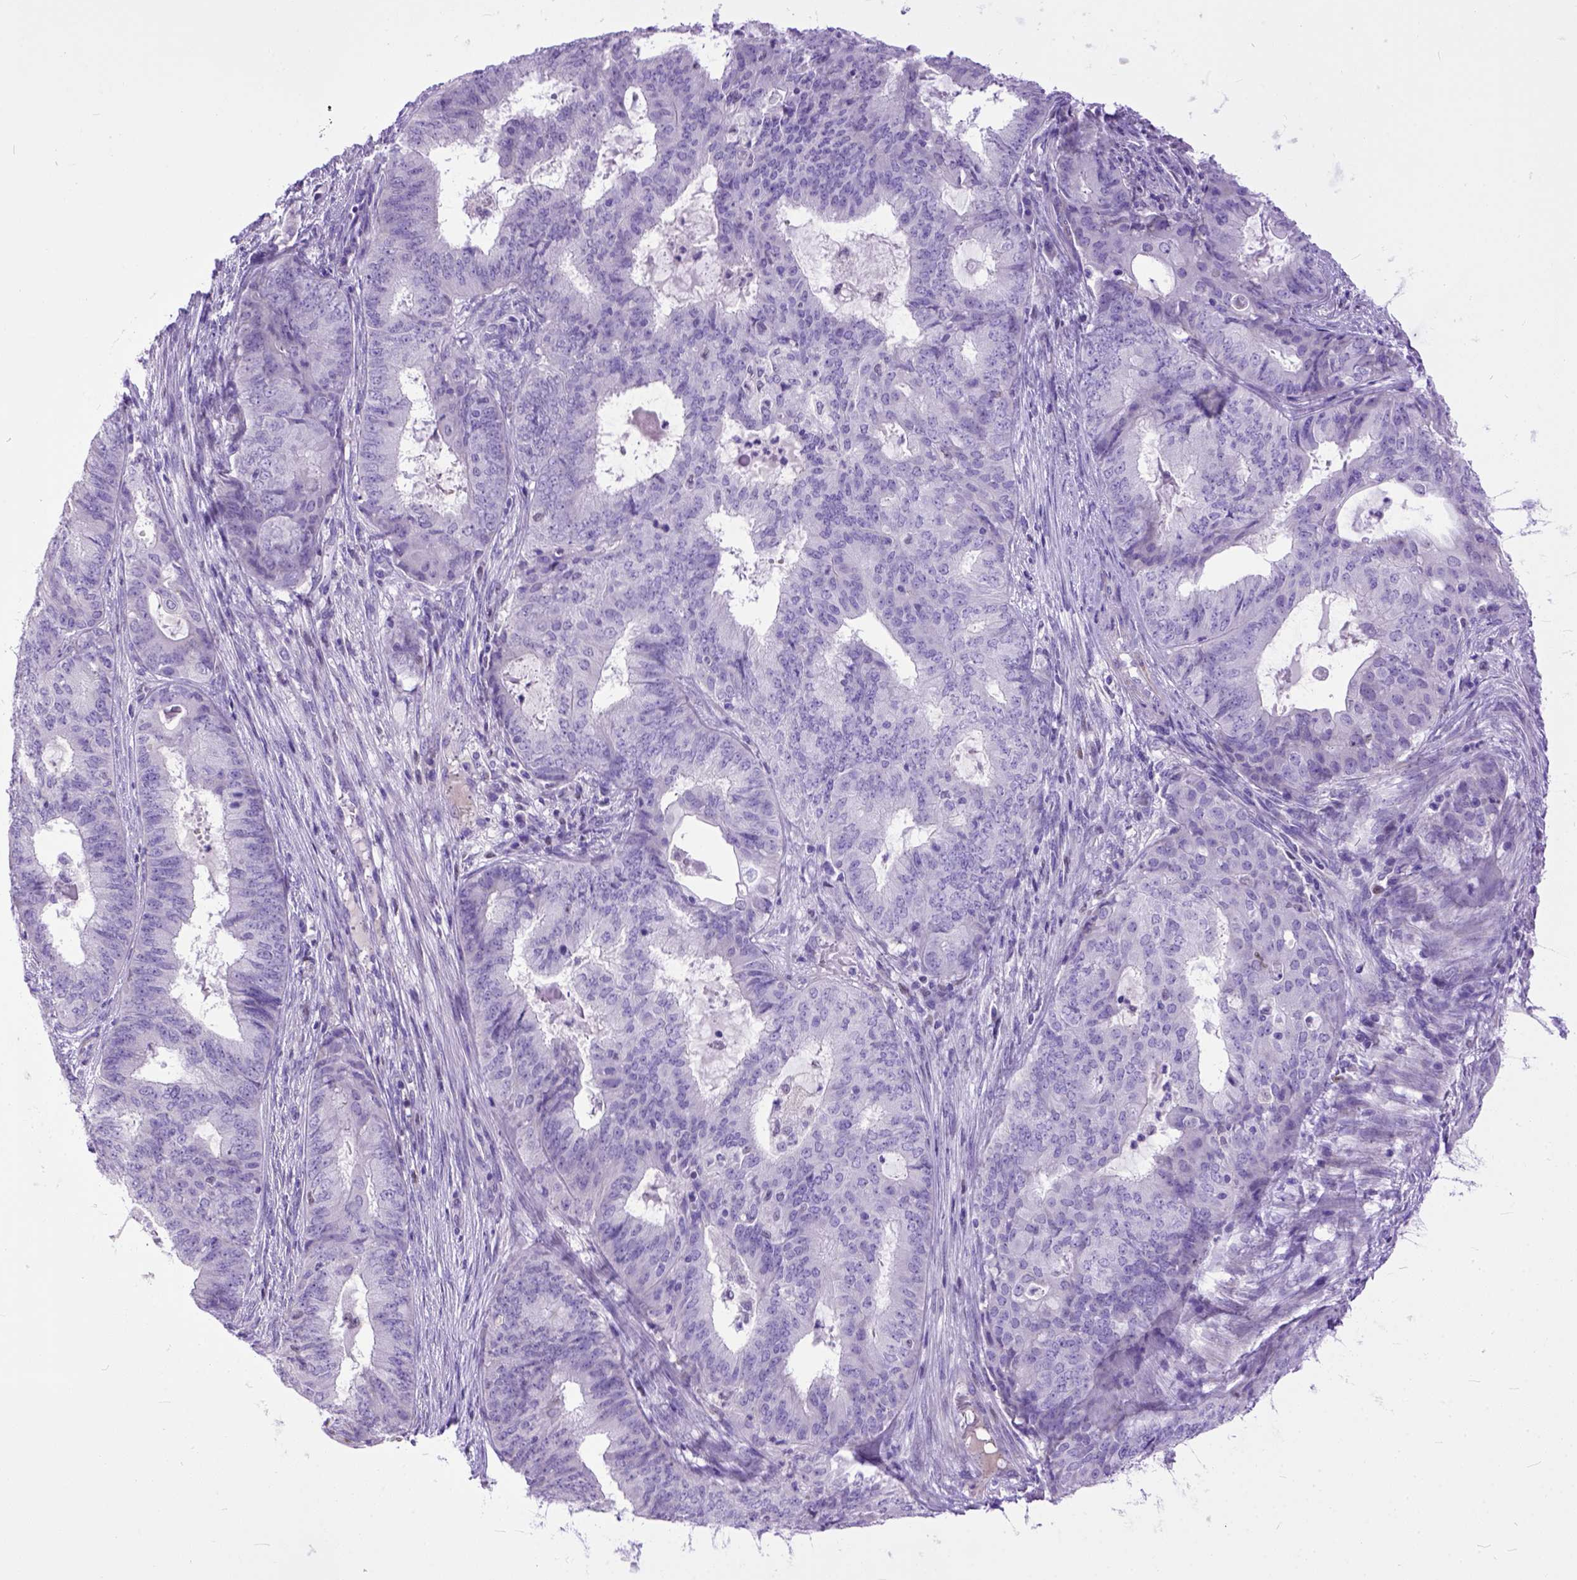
{"staining": {"intensity": "negative", "quantity": "none", "location": "none"}, "tissue": "endometrial cancer", "cell_type": "Tumor cells", "image_type": "cancer", "snomed": [{"axis": "morphology", "description": "Adenocarcinoma, NOS"}, {"axis": "topography", "description": "Endometrium"}], "caption": "High power microscopy photomicrograph of an IHC photomicrograph of endometrial adenocarcinoma, revealing no significant positivity in tumor cells.", "gene": "CRB1", "patient": {"sex": "female", "age": 62}}